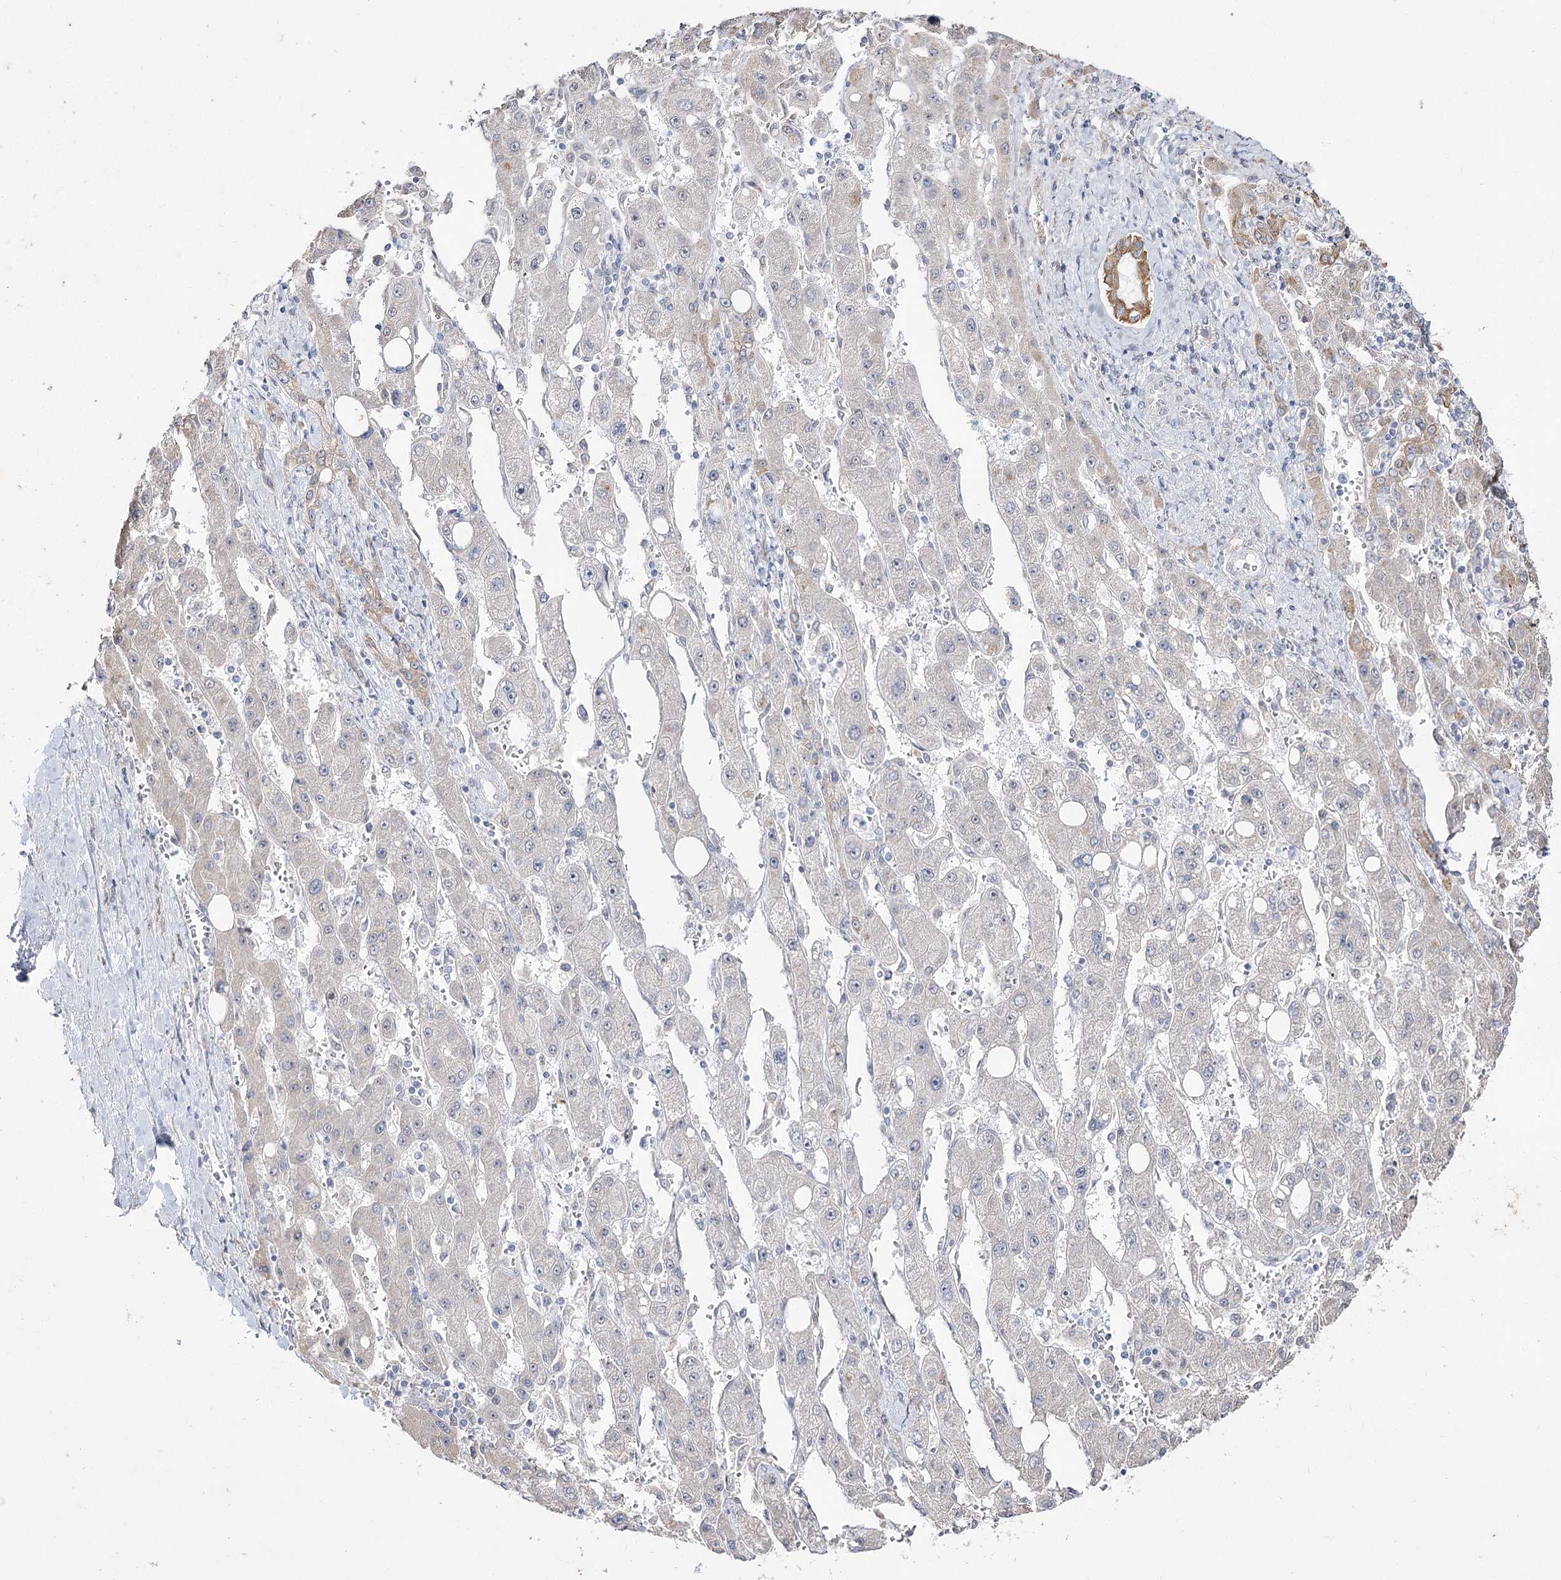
{"staining": {"intensity": "negative", "quantity": "none", "location": "none"}, "tissue": "liver cancer", "cell_type": "Tumor cells", "image_type": "cancer", "snomed": [{"axis": "morphology", "description": "Carcinoma, Hepatocellular, NOS"}, {"axis": "topography", "description": "Liver"}], "caption": "There is no significant positivity in tumor cells of liver cancer.", "gene": "DDX50", "patient": {"sex": "female", "age": 73}}